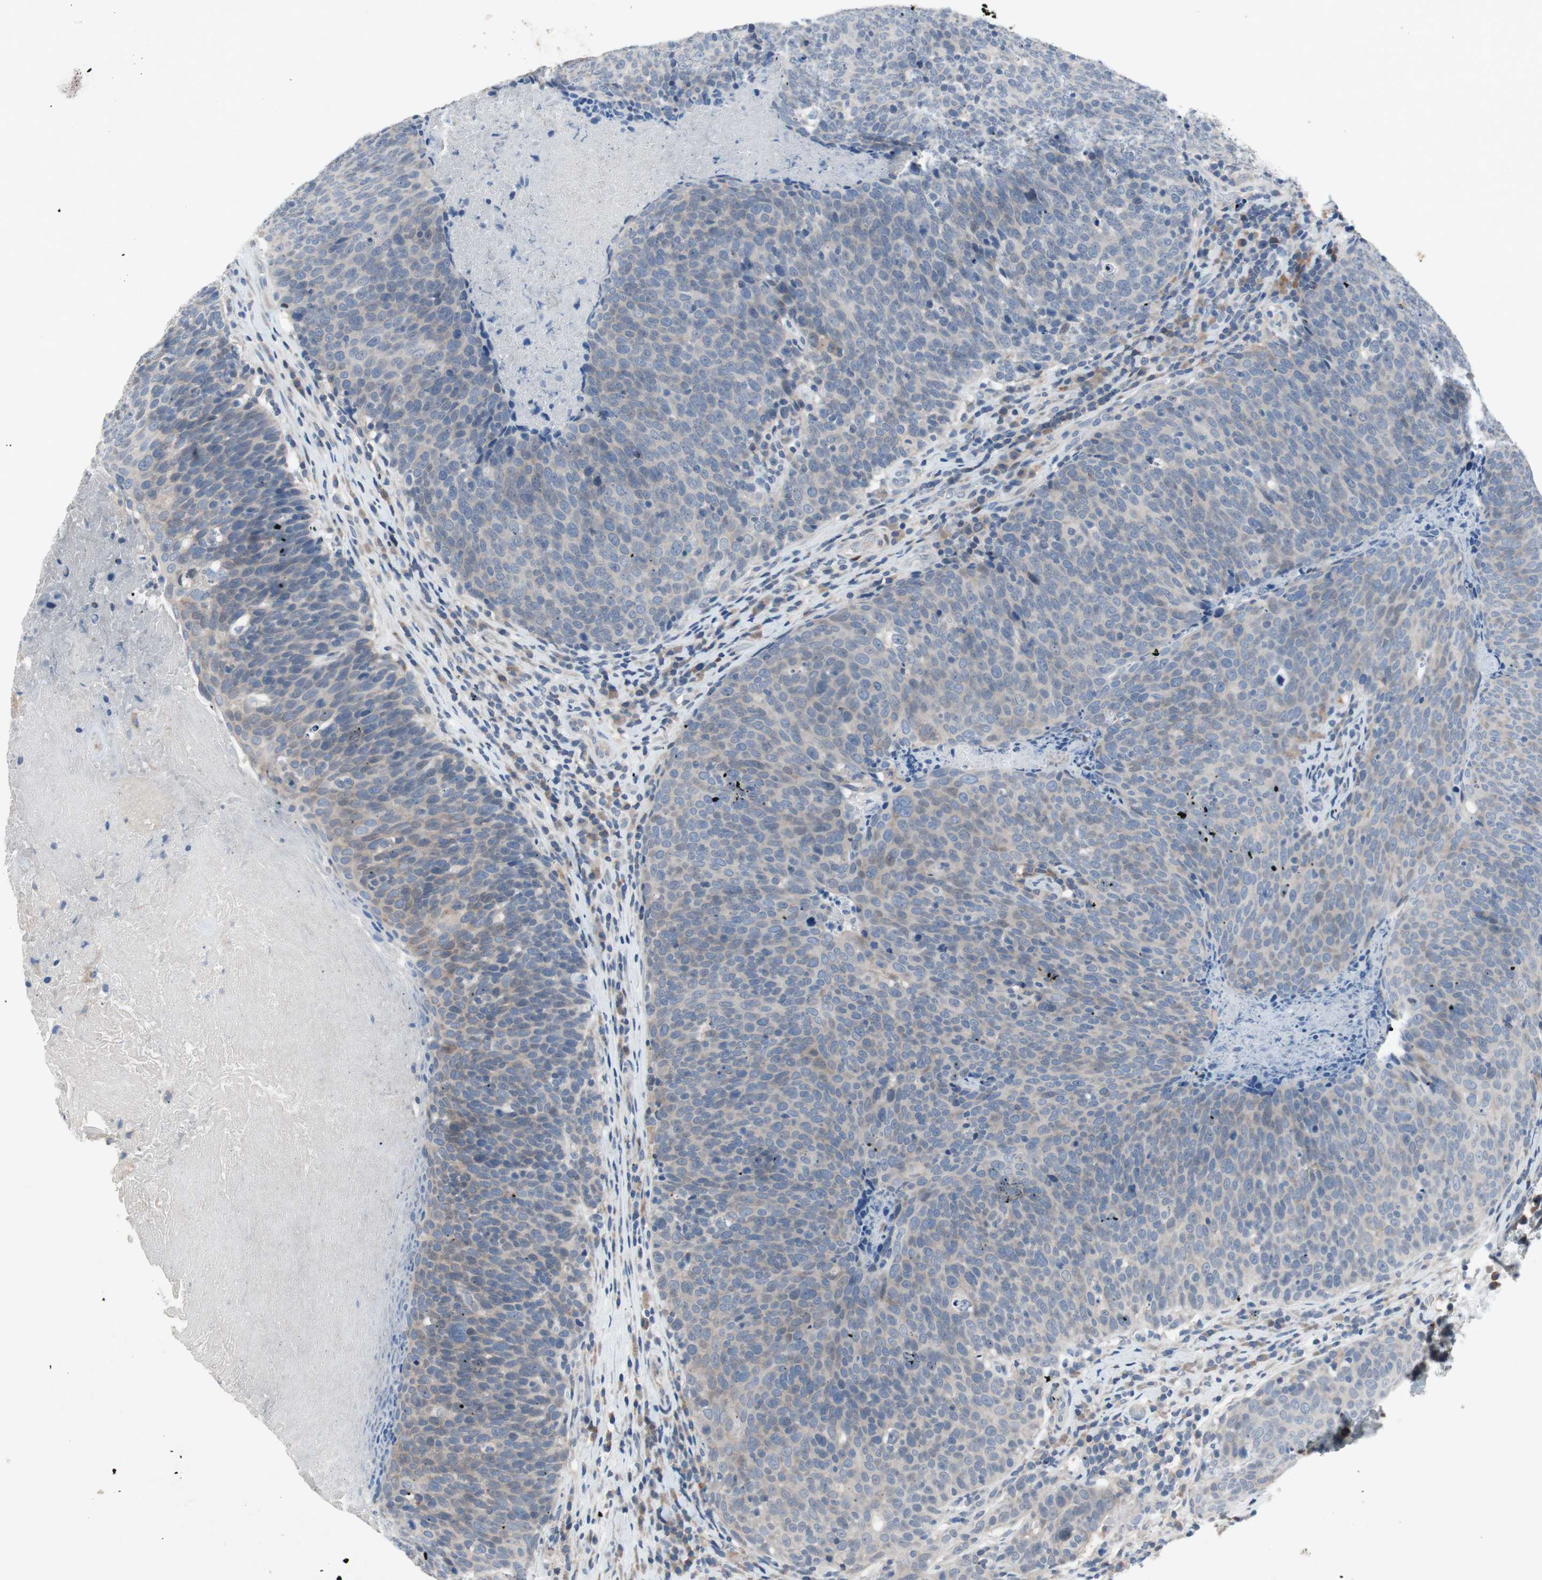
{"staining": {"intensity": "weak", "quantity": "<25%", "location": "cytoplasmic/membranous"}, "tissue": "head and neck cancer", "cell_type": "Tumor cells", "image_type": "cancer", "snomed": [{"axis": "morphology", "description": "Squamous cell carcinoma, NOS"}, {"axis": "morphology", "description": "Squamous cell carcinoma, metastatic, NOS"}, {"axis": "topography", "description": "Lymph node"}, {"axis": "topography", "description": "Head-Neck"}], "caption": "Protein analysis of head and neck cancer shows no significant staining in tumor cells.", "gene": "MUTYH", "patient": {"sex": "male", "age": 62}}